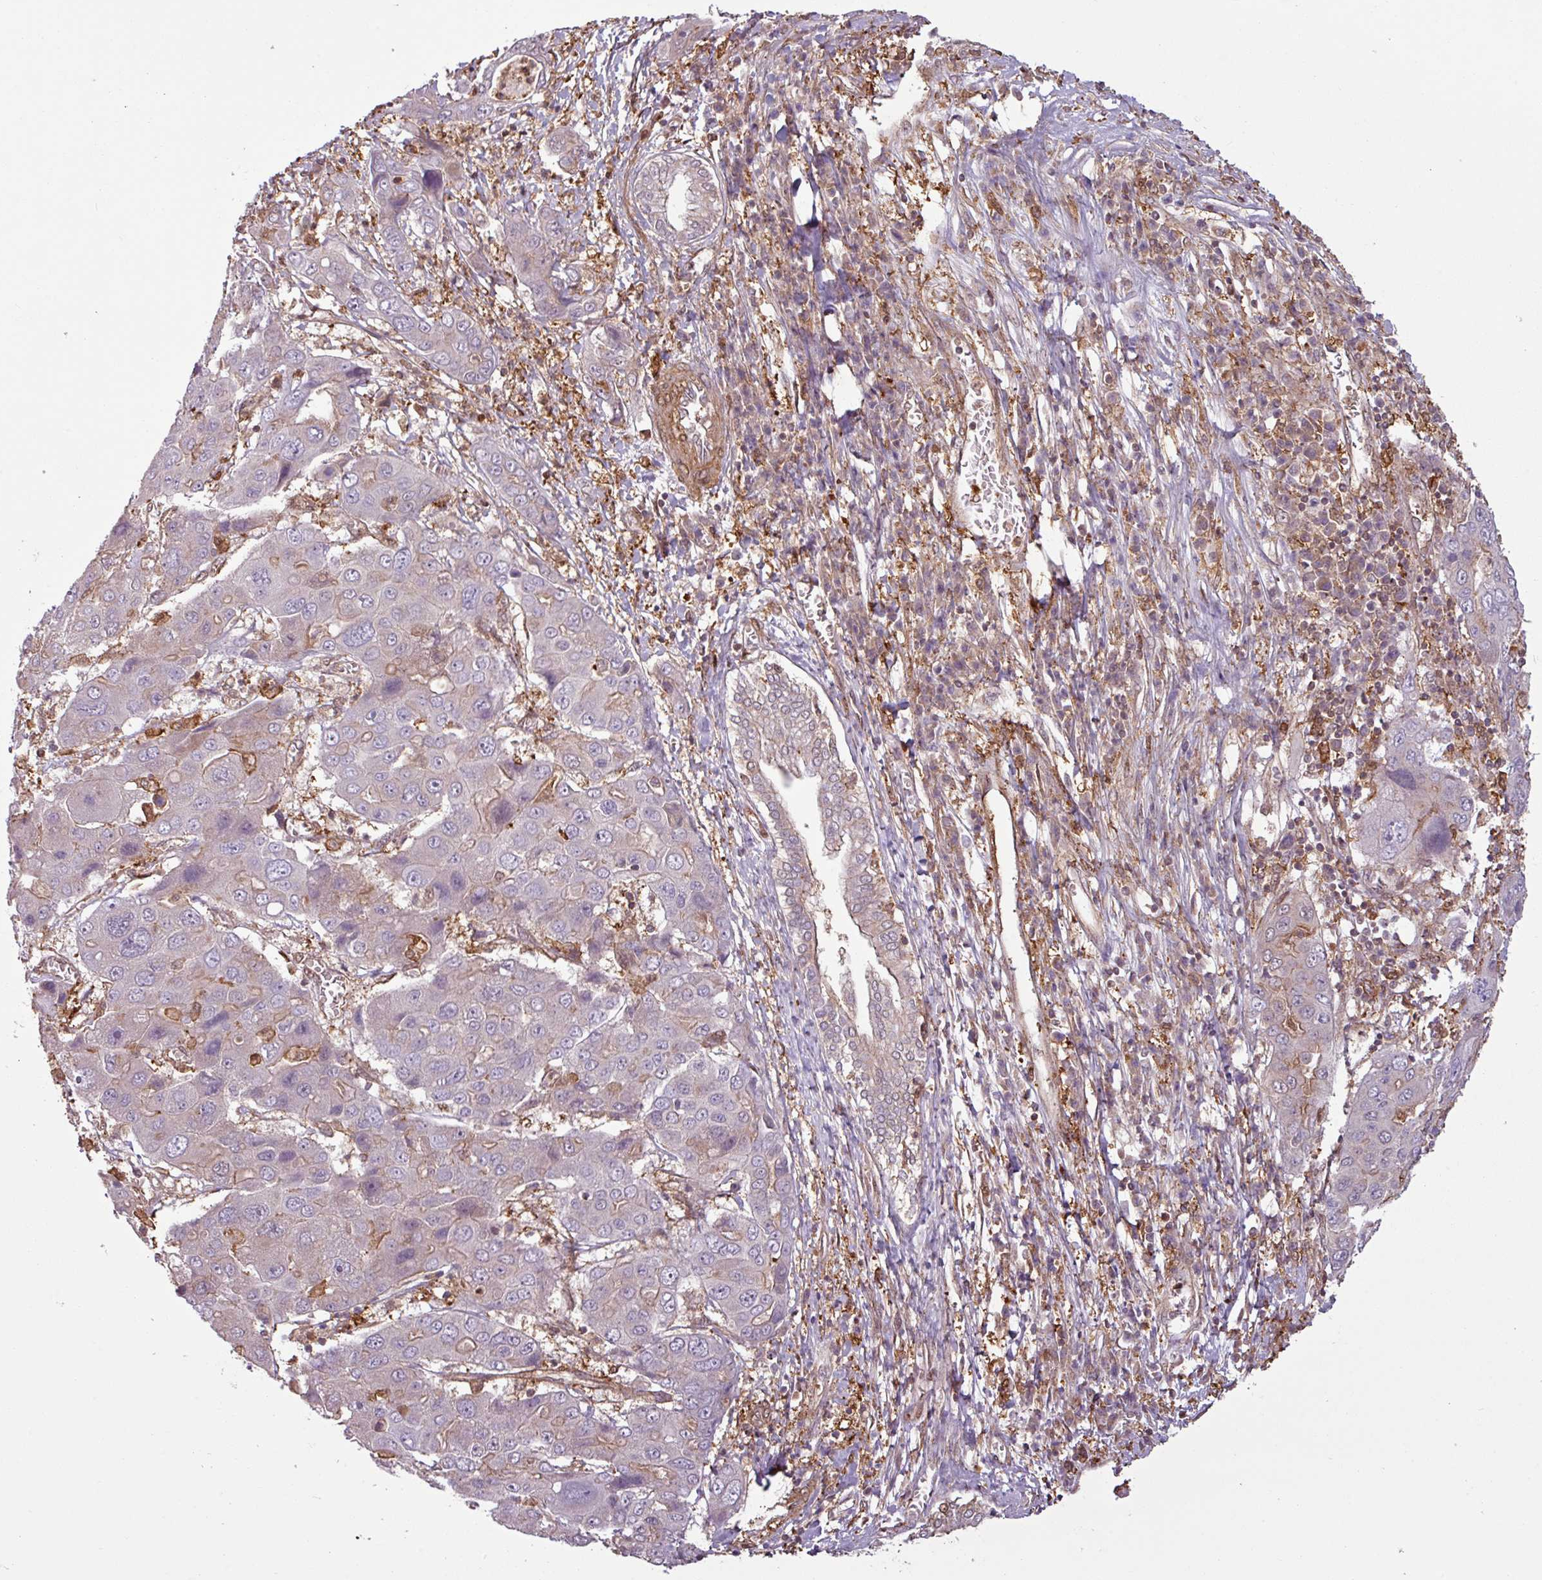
{"staining": {"intensity": "negative", "quantity": "none", "location": "none"}, "tissue": "liver cancer", "cell_type": "Tumor cells", "image_type": "cancer", "snomed": [{"axis": "morphology", "description": "Cholangiocarcinoma"}, {"axis": "topography", "description": "Liver"}], "caption": "Immunohistochemistry of cholangiocarcinoma (liver) reveals no positivity in tumor cells.", "gene": "SH3BGRL", "patient": {"sex": "male", "age": 67}}